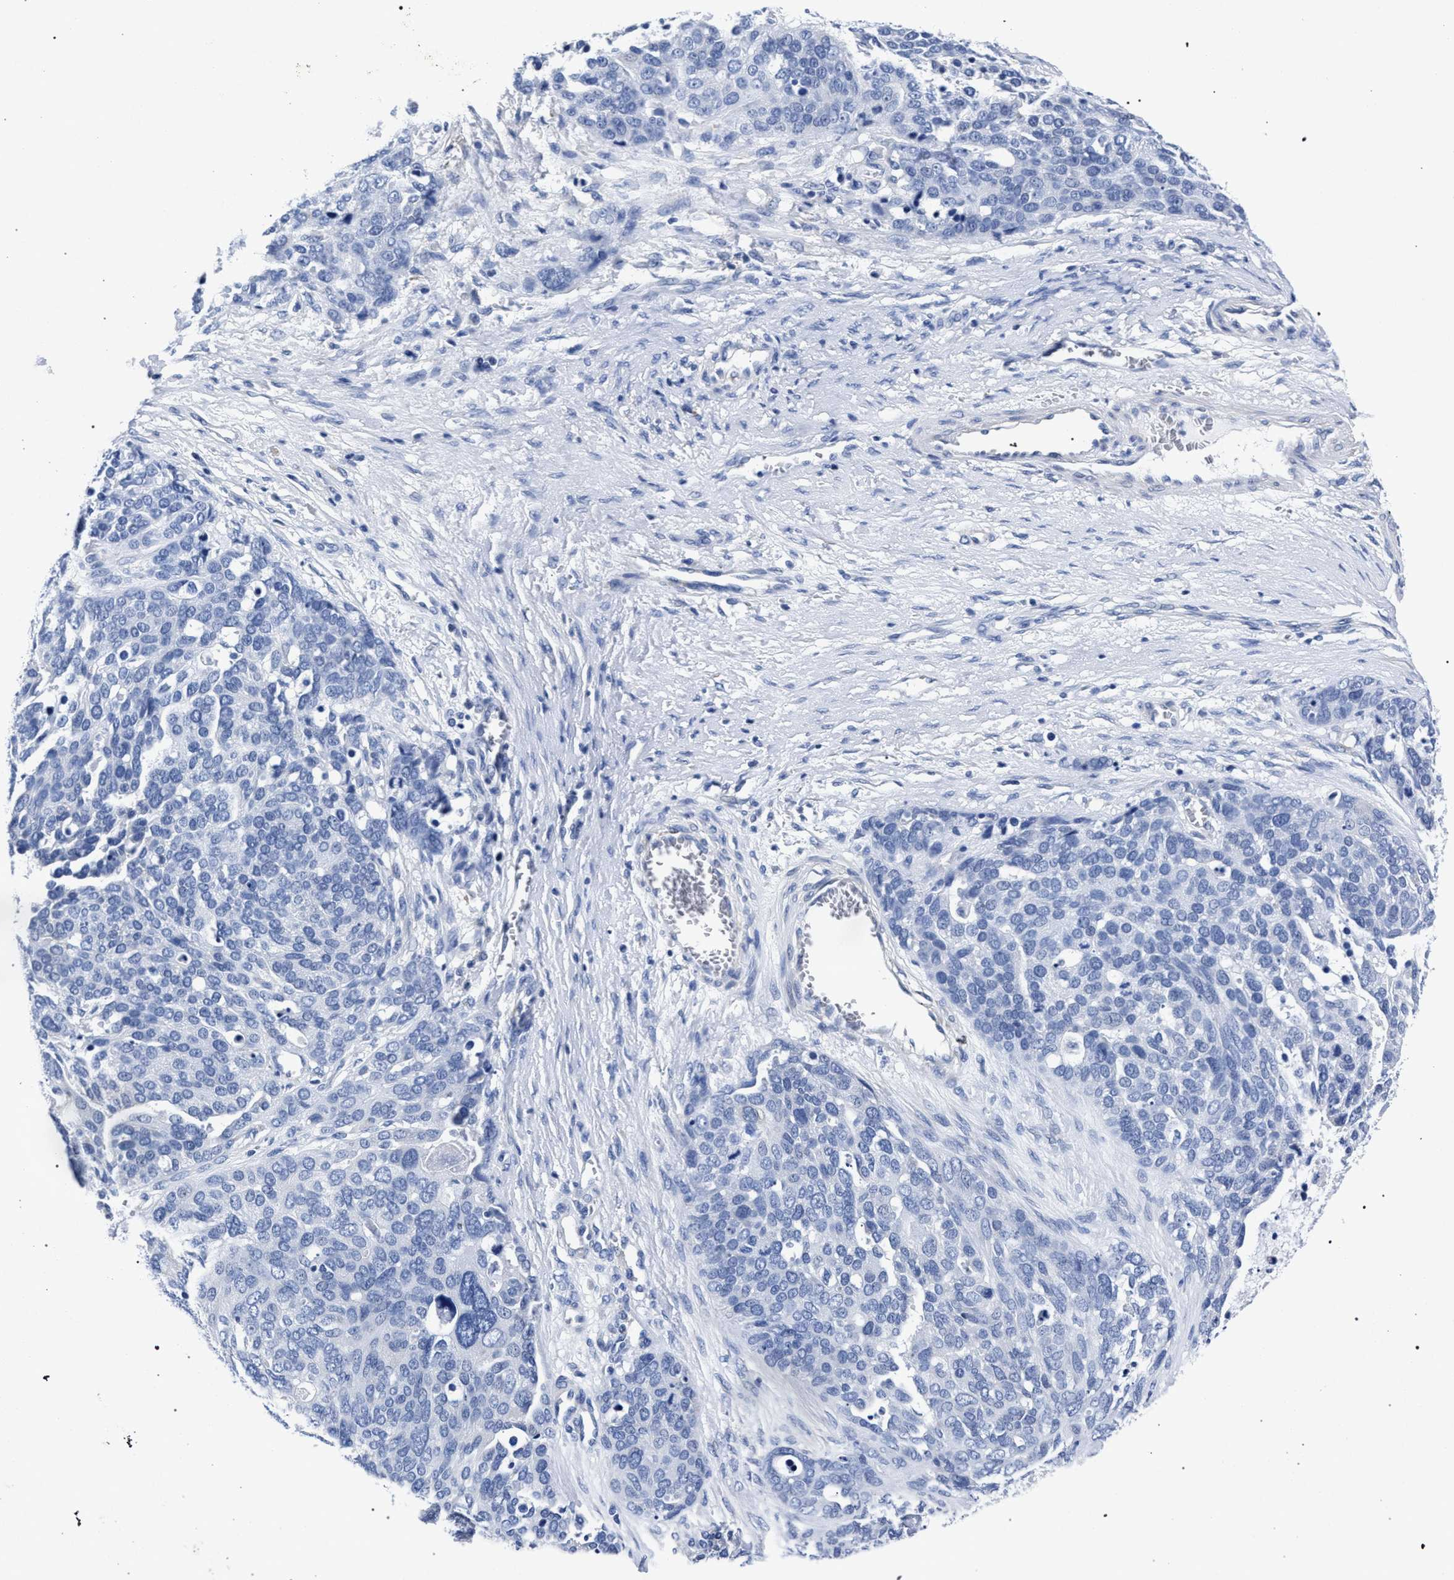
{"staining": {"intensity": "negative", "quantity": "none", "location": "none"}, "tissue": "ovarian cancer", "cell_type": "Tumor cells", "image_type": "cancer", "snomed": [{"axis": "morphology", "description": "Cystadenocarcinoma, serous, NOS"}, {"axis": "topography", "description": "Ovary"}], "caption": "The photomicrograph reveals no staining of tumor cells in ovarian cancer (serous cystadenocarcinoma).", "gene": "AKAP4", "patient": {"sex": "female", "age": 44}}